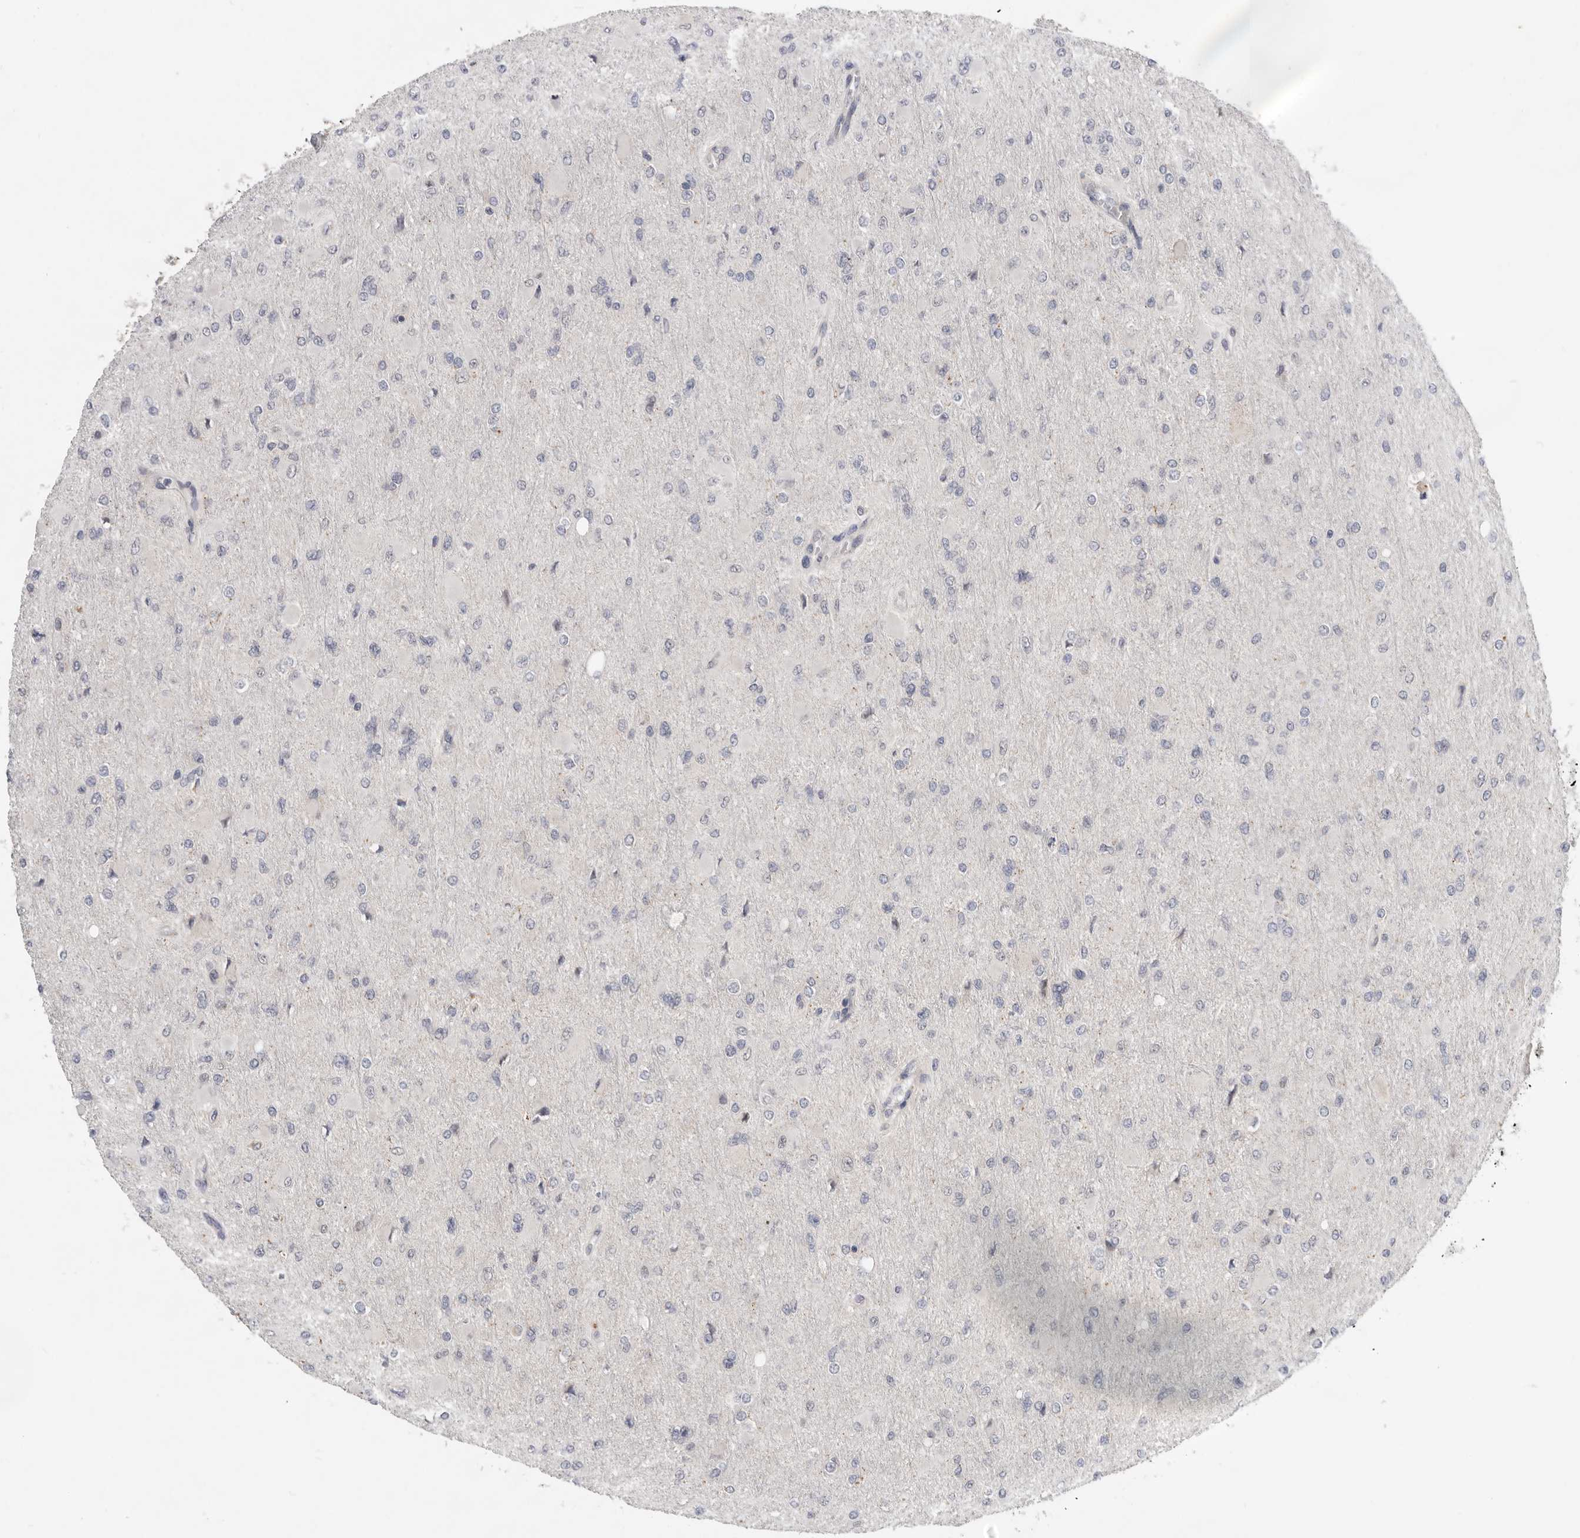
{"staining": {"intensity": "negative", "quantity": "none", "location": "none"}, "tissue": "glioma", "cell_type": "Tumor cells", "image_type": "cancer", "snomed": [{"axis": "morphology", "description": "Glioma, malignant, High grade"}, {"axis": "topography", "description": "Cerebral cortex"}], "caption": "High power microscopy photomicrograph of an immunohistochemistry (IHC) histopathology image of high-grade glioma (malignant), revealing no significant staining in tumor cells. (DAB (3,3'-diaminobenzidine) IHC visualized using brightfield microscopy, high magnification).", "gene": "BRCA2", "patient": {"sex": "female", "age": 36}}